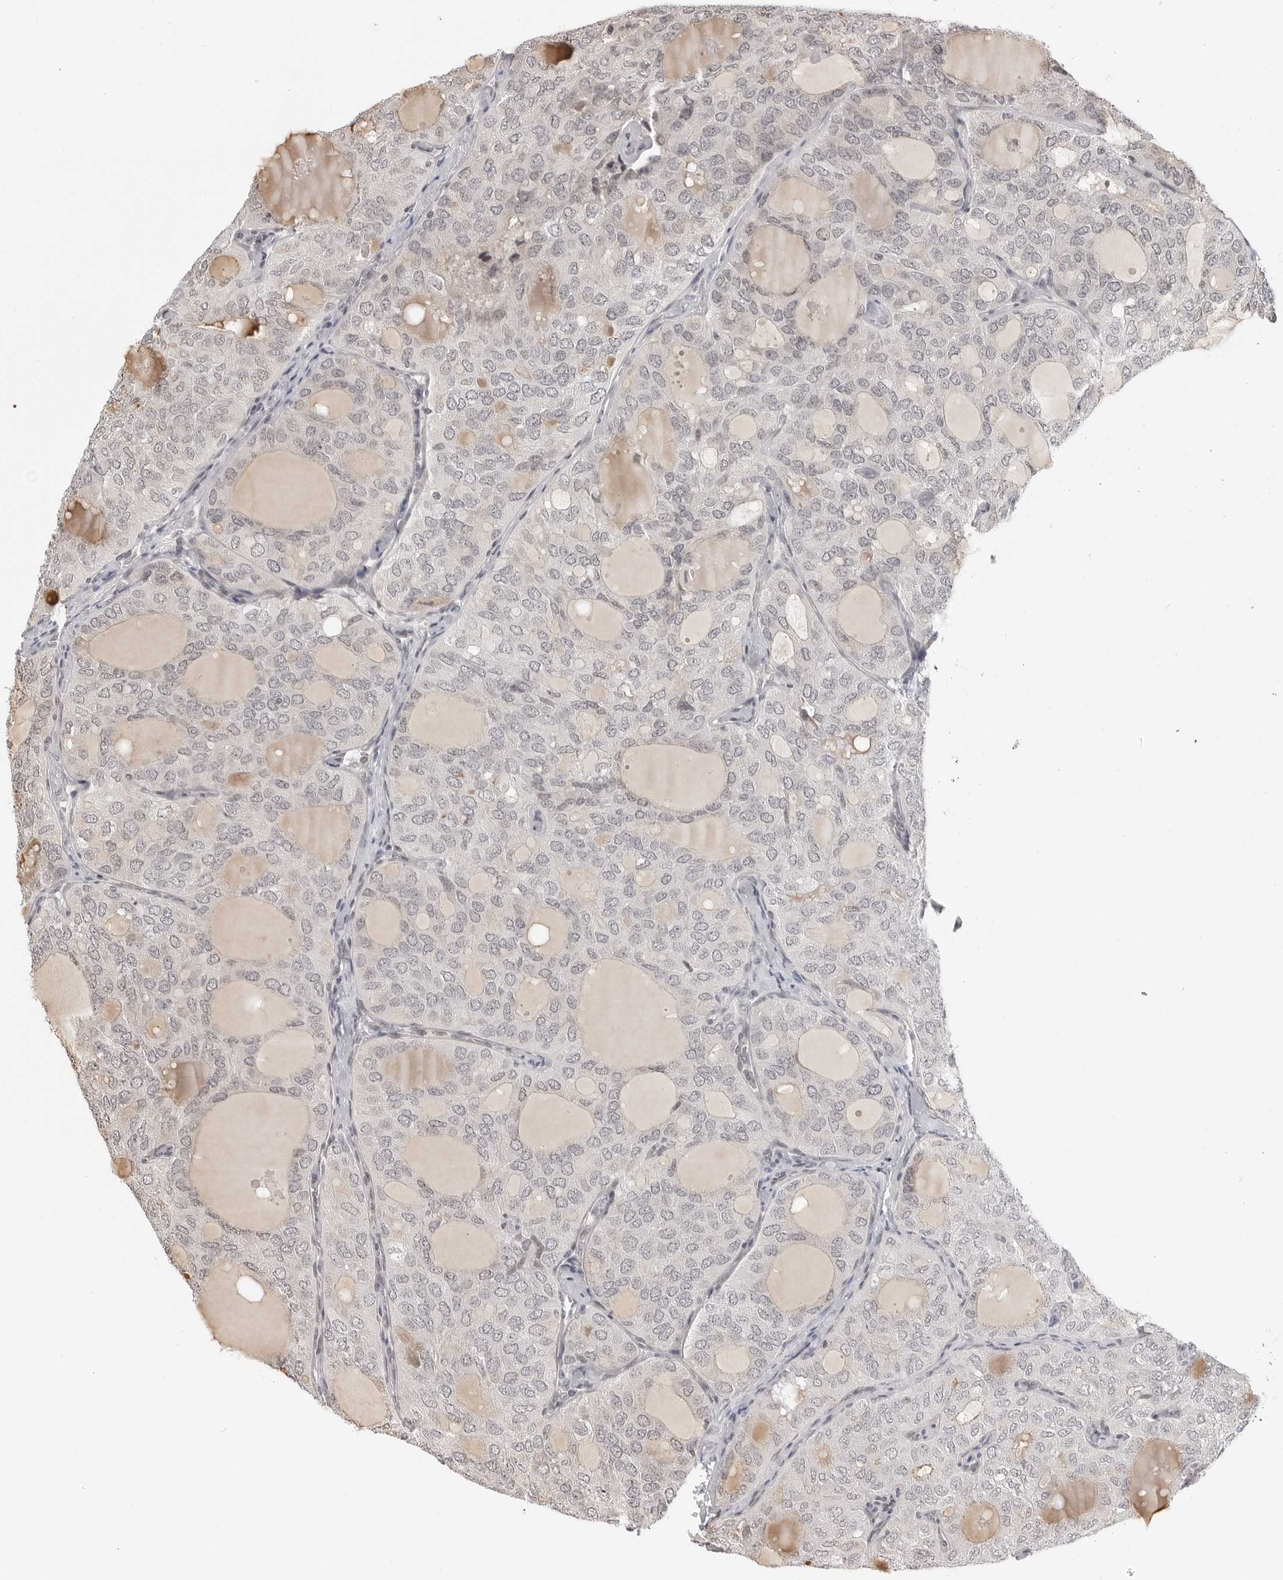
{"staining": {"intensity": "negative", "quantity": "none", "location": "none"}, "tissue": "thyroid cancer", "cell_type": "Tumor cells", "image_type": "cancer", "snomed": [{"axis": "morphology", "description": "Follicular adenoma carcinoma, NOS"}, {"axis": "topography", "description": "Thyroid gland"}], "caption": "The immunohistochemistry micrograph has no significant expression in tumor cells of thyroid follicular adenoma carcinoma tissue.", "gene": "C8orf33", "patient": {"sex": "male", "age": 75}}